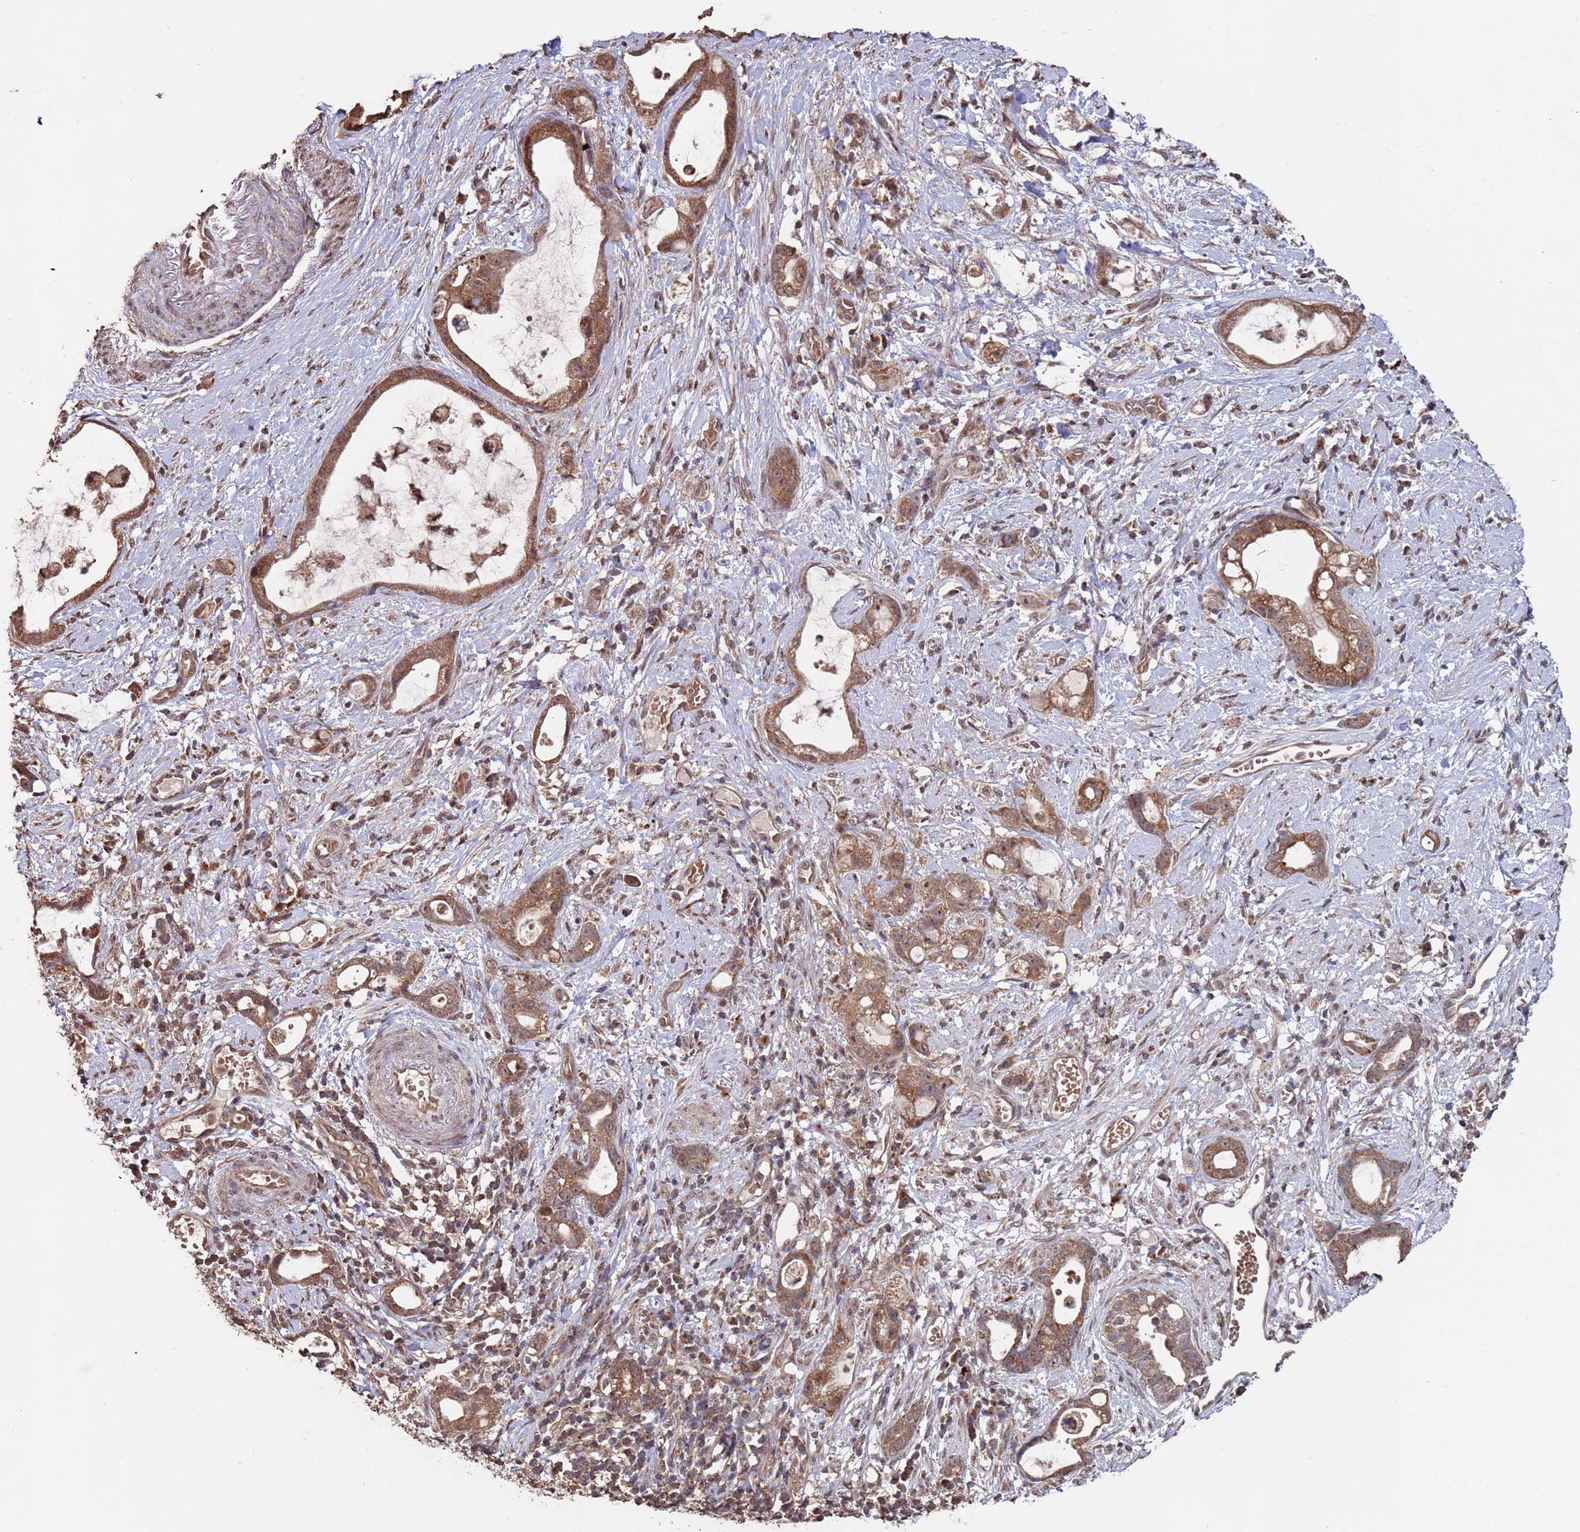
{"staining": {"intensity": "moderate", "quantity": ">75%", "location": "cytoplasmic/membranous,nuclear"}, "tissue": "stomach cancer", "cell_type": "Tumor cells", "image_type": "cancer", "snomed": [{"axis": "morphology", "description": "Adenocarcinoma, NOS"}, {"axis": "topography", "description": "Stomach"}], "caption": "Protein analysis of stomach cancer tissue demonstrates moderate cytoplasmic/membranous and nuclear positivity in approximately >75% of tumor cells.", "gene": "PRR7", "patient": {"sex": "male", "age": 55}}